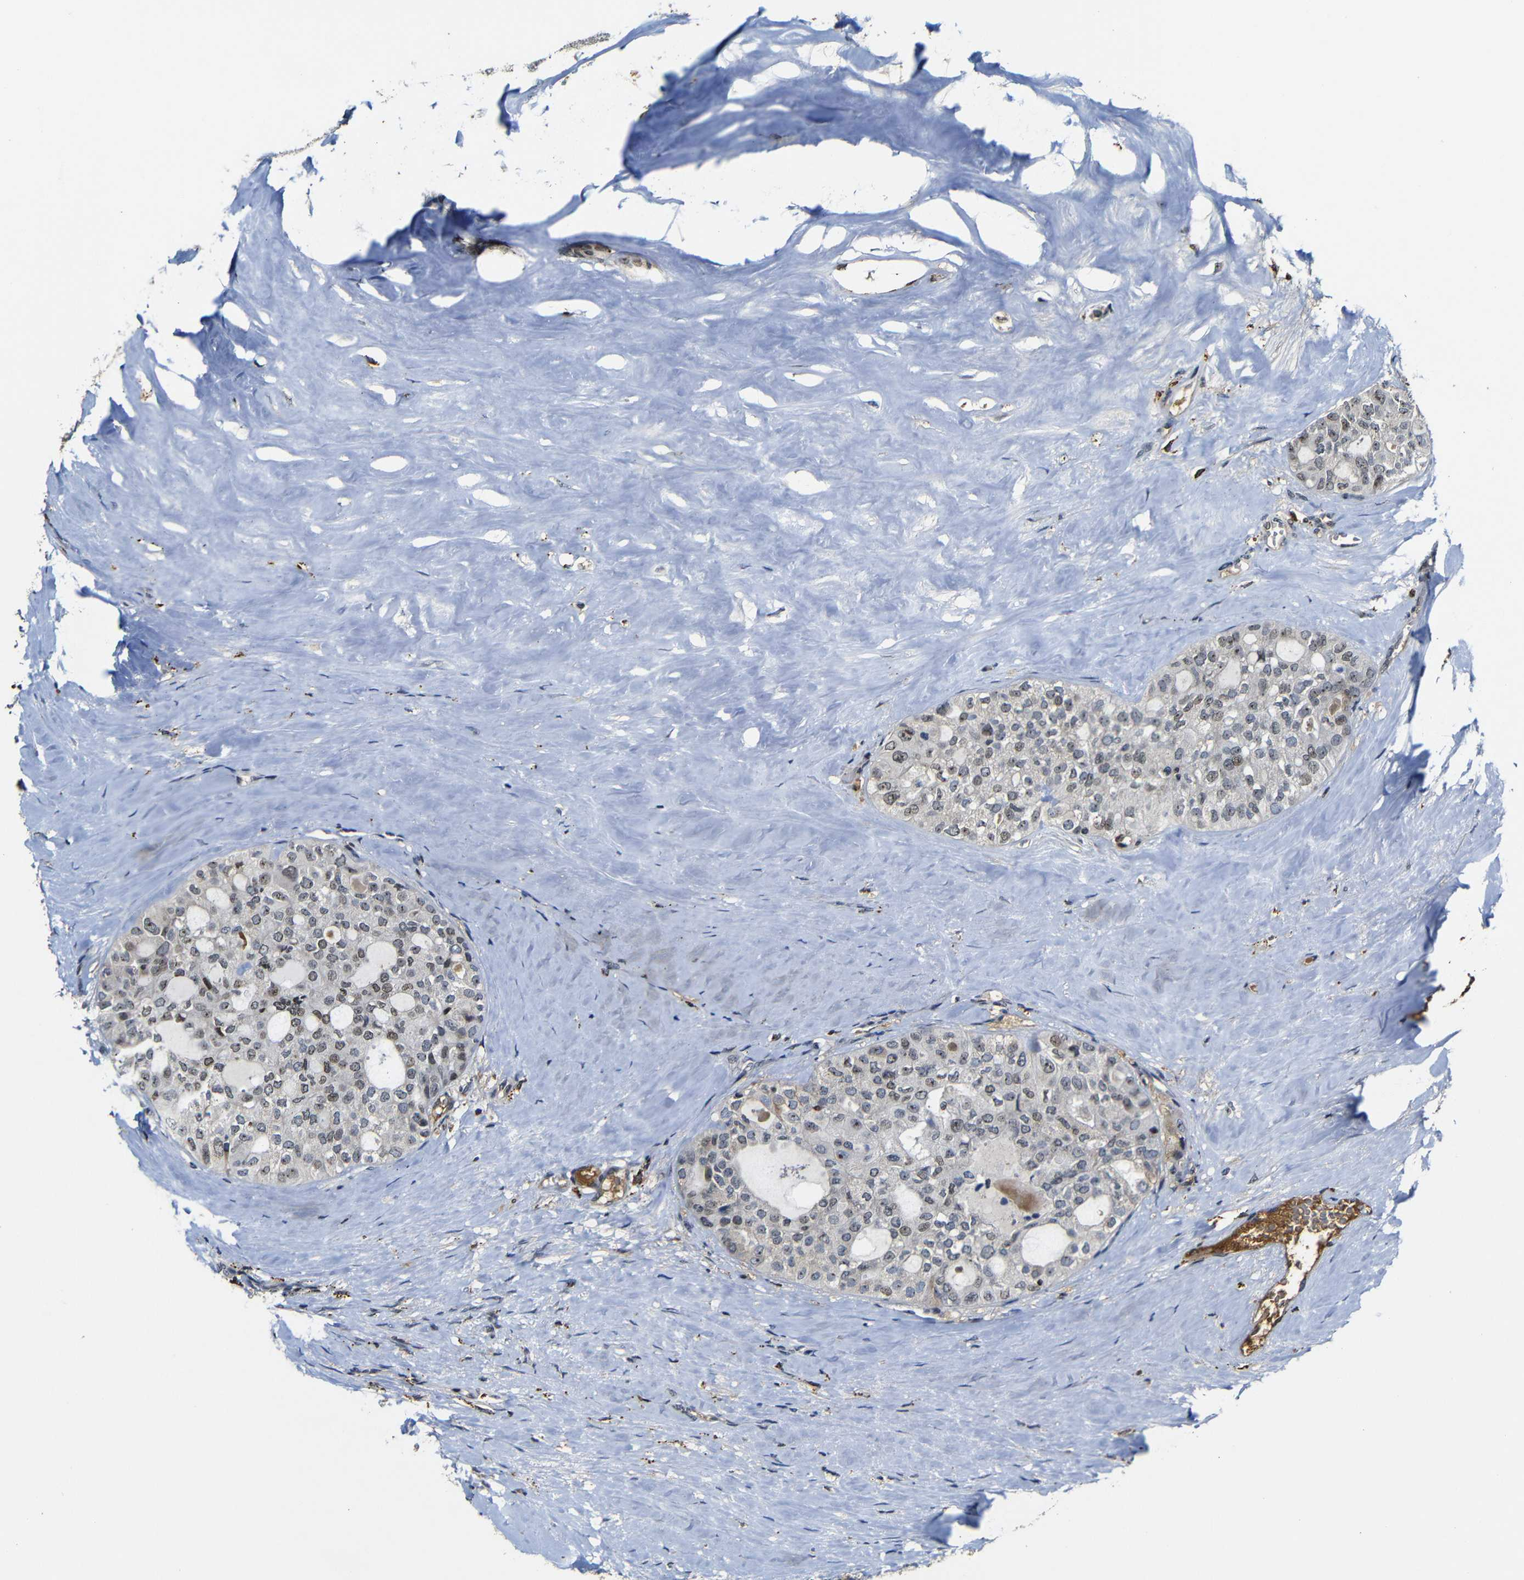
{"staining": {"intensity": "weak", "quantity": "<25%", "location": "nuclear"}, "tissue": "thyroid cancer", "cell_type": "Tumor cells", "image_type": "cancer", "snomed": [{"axis": "morphology", "description": "Follicular adenoma carcinoma, NOS"}, {"axis": "topography", "description": "Thyroid gland"}], "caption": "Tumor cells are negative for protein expression in human thyroid cancer (follicular adenoma carcinoma).", "gene": "MYC", "patient": {"sex": "male", "age": 75}}